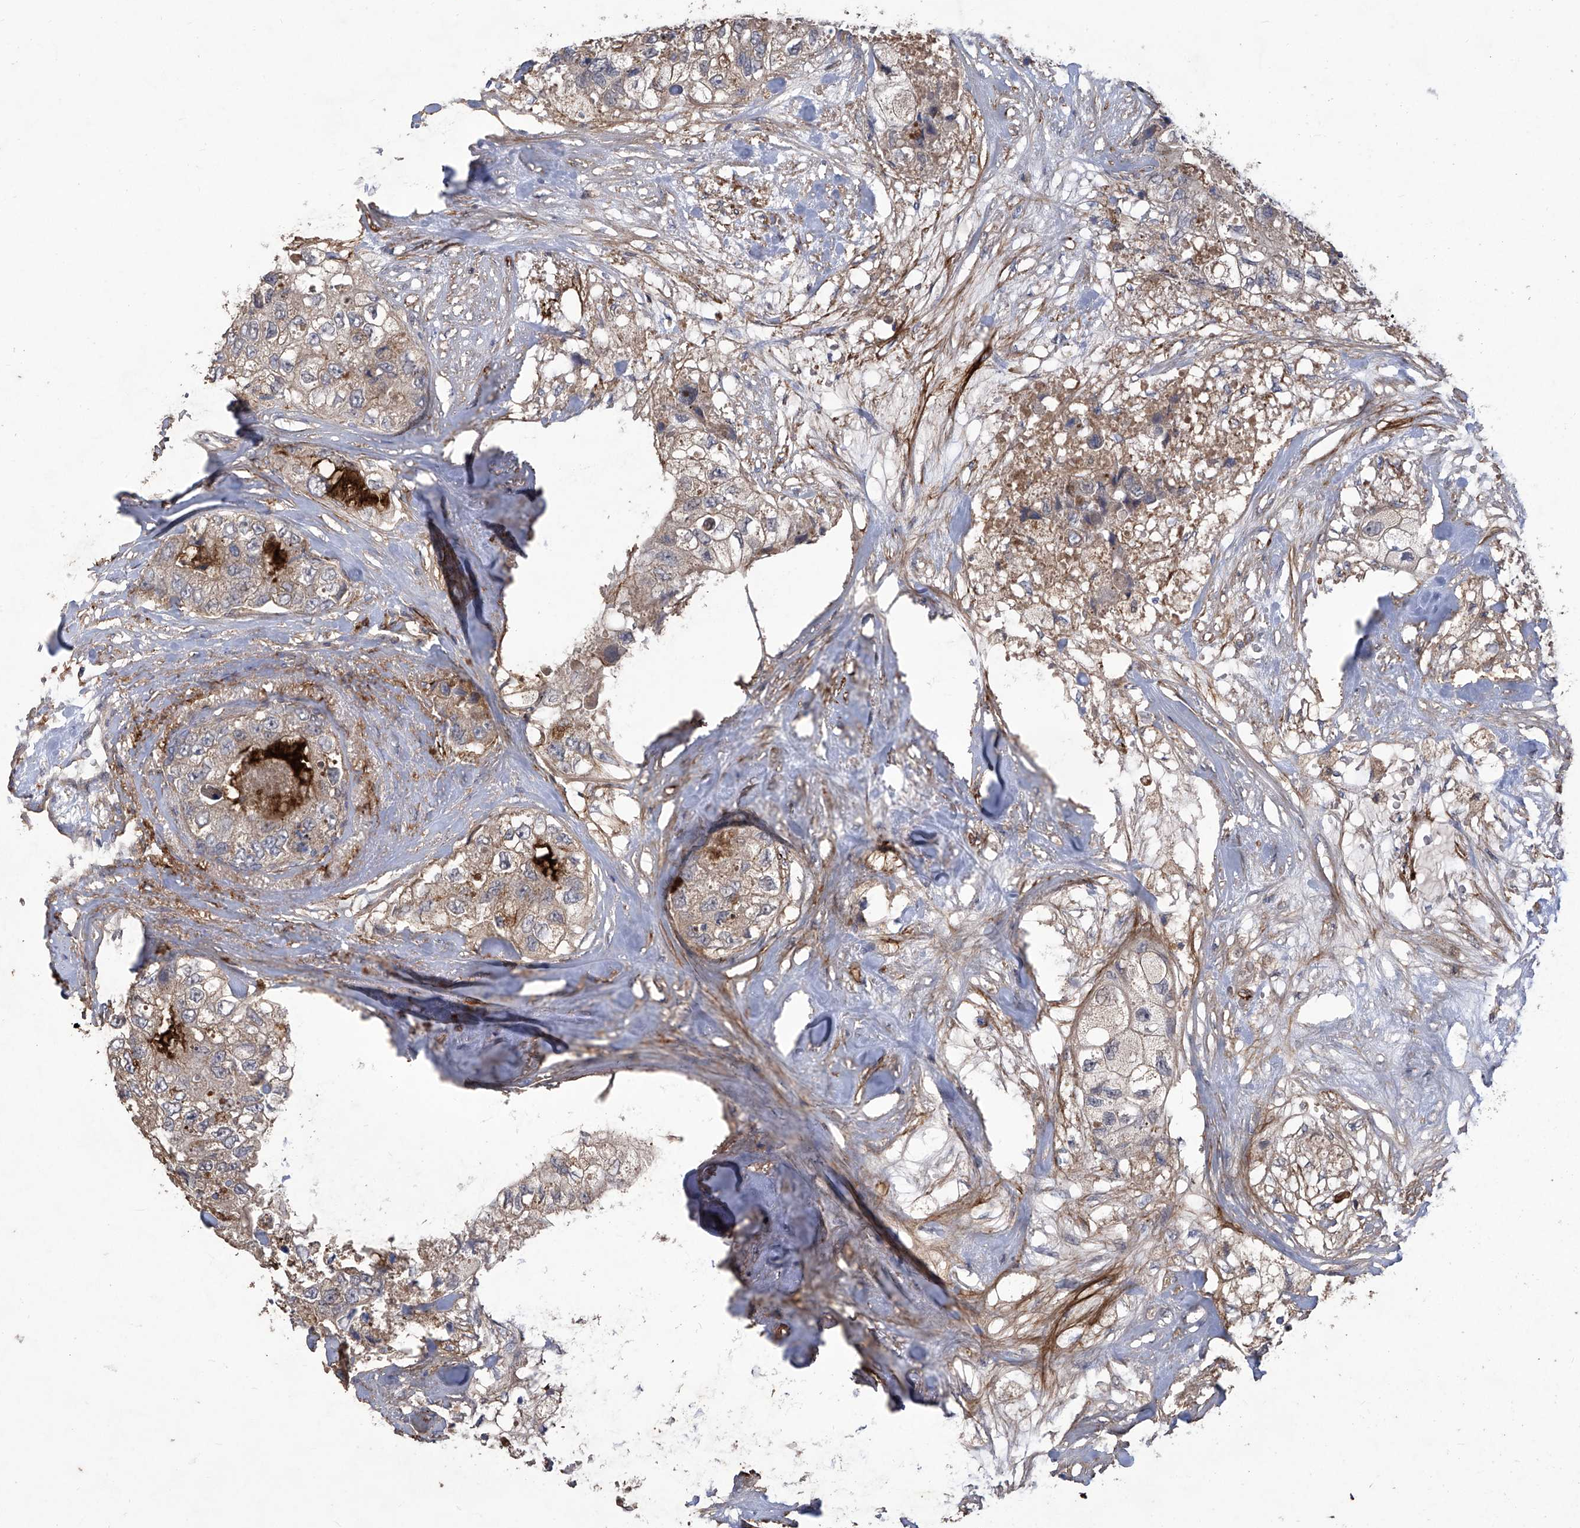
{"staining": {"intensity": "moderate", "quantity": "25%-75%", "location": "cytoplasmic/membranous"}, "tissue": "breast cancer", "cell_type": "Tumor cells", "image_type": "cancer", "snomed": [{"axis": "morphology", "description": "Duct carcinoma"}, {"axis": "topography", "description": "Breast"}], "caption": "Protein expression by IHC exhibits moderate cytoplasmic/membranous staining in about 25%-75% of tumor cells in breast cancer (intraductal carcinoma). (brown staining indicates protein expression, while blue staining denotes nuclei).", "gene": "TXNIP", "patient": {"sex": "female", "age": 62}}